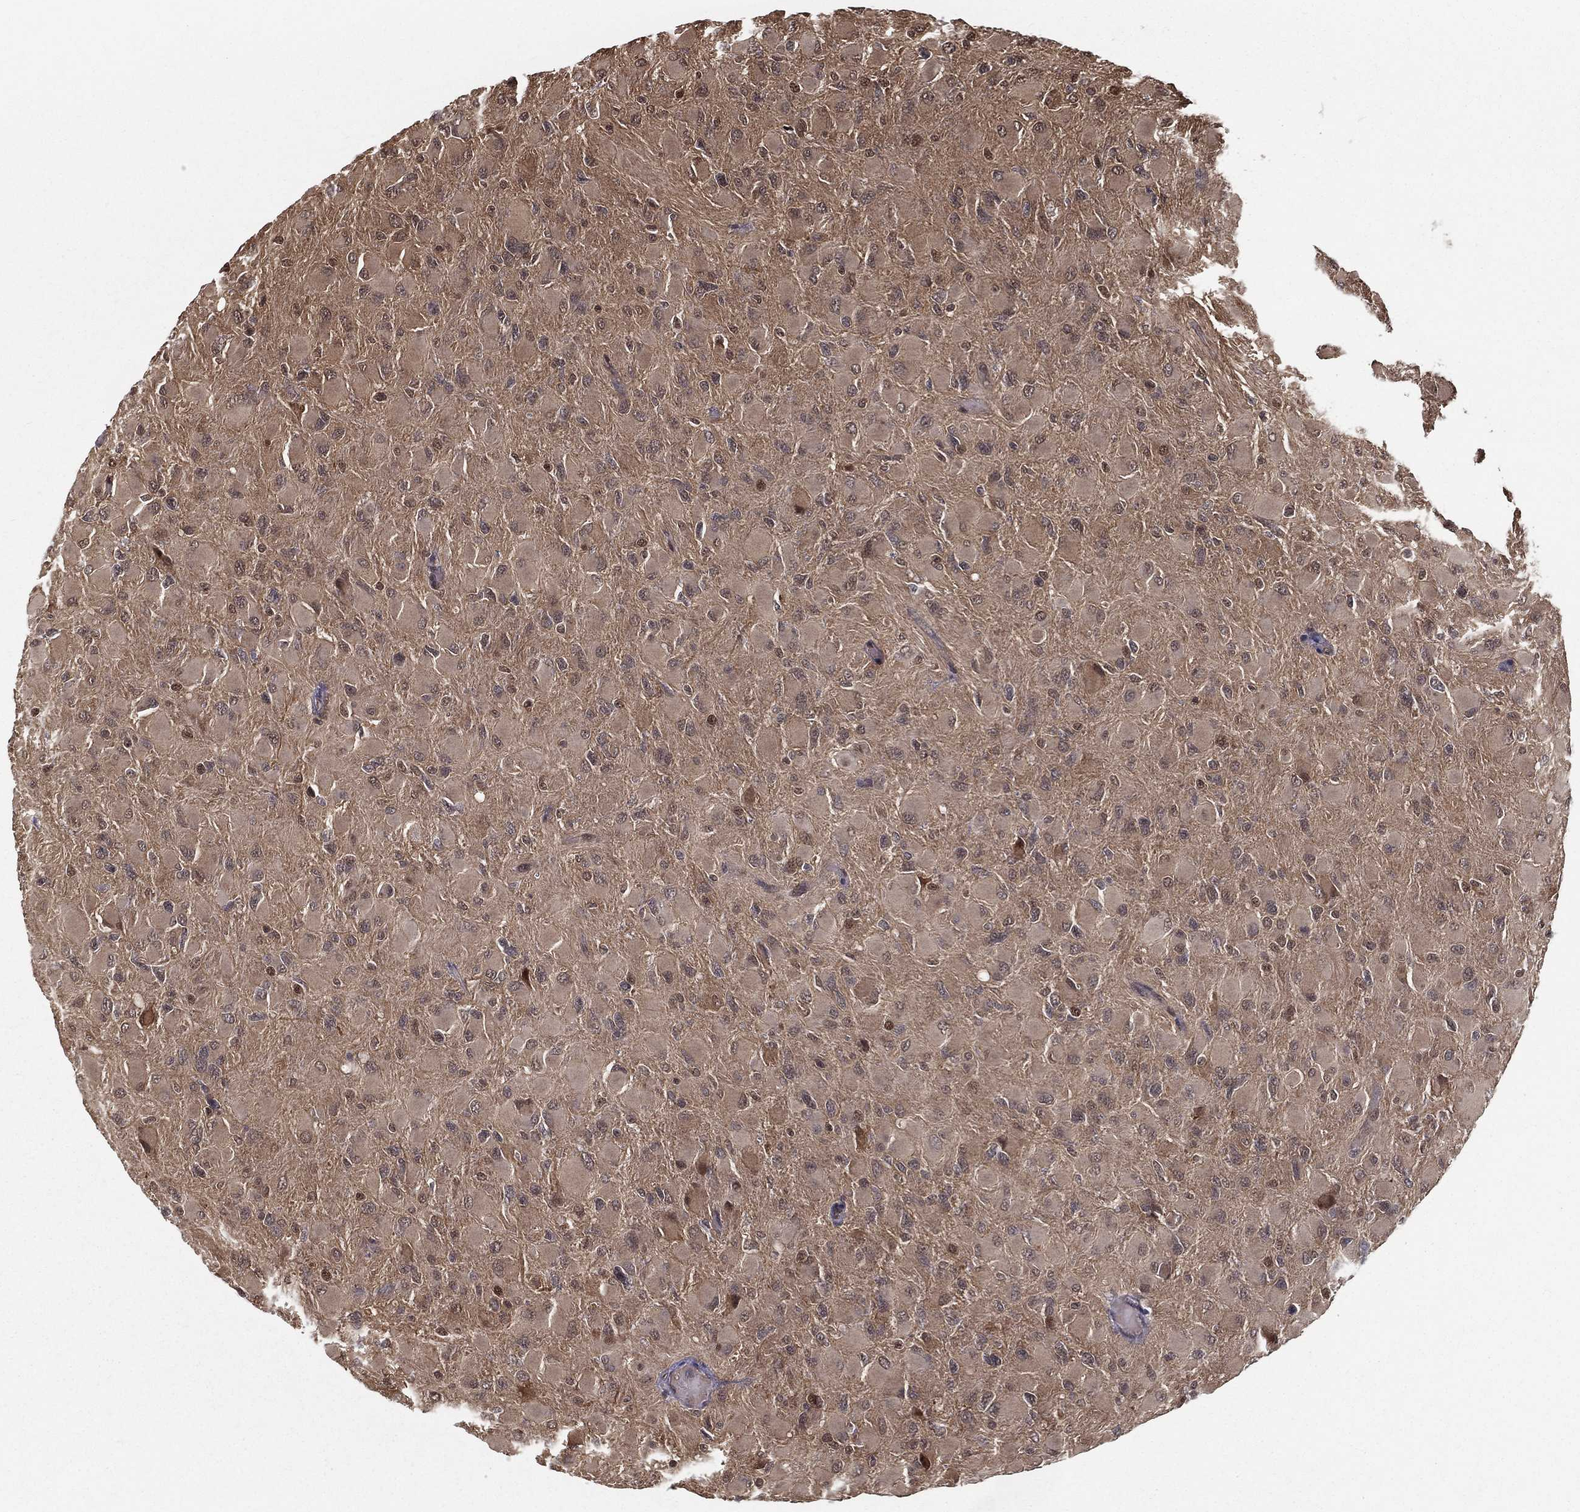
{"staining": {"intensity": "weak", "quantity": "<25%", "location": "cytoplasmic/membranous,nuclear"}, "tissue": "glioma", "cell_type": "Tumor cells", "image_type": "cancer", "snomed": [{"axis": "morphology", "description": "Glioma, malignant, High grade"}, {"axis": "topography", "description": "Cerebral cortex"}], "caption": "Protein analysis of high-grade glioma (malignant) exhibits no significant staining in tumor cells. Nuclei are stained in blue.", "gene": "SLC6A6", "patient": {"sex": "female", "age": 36}}